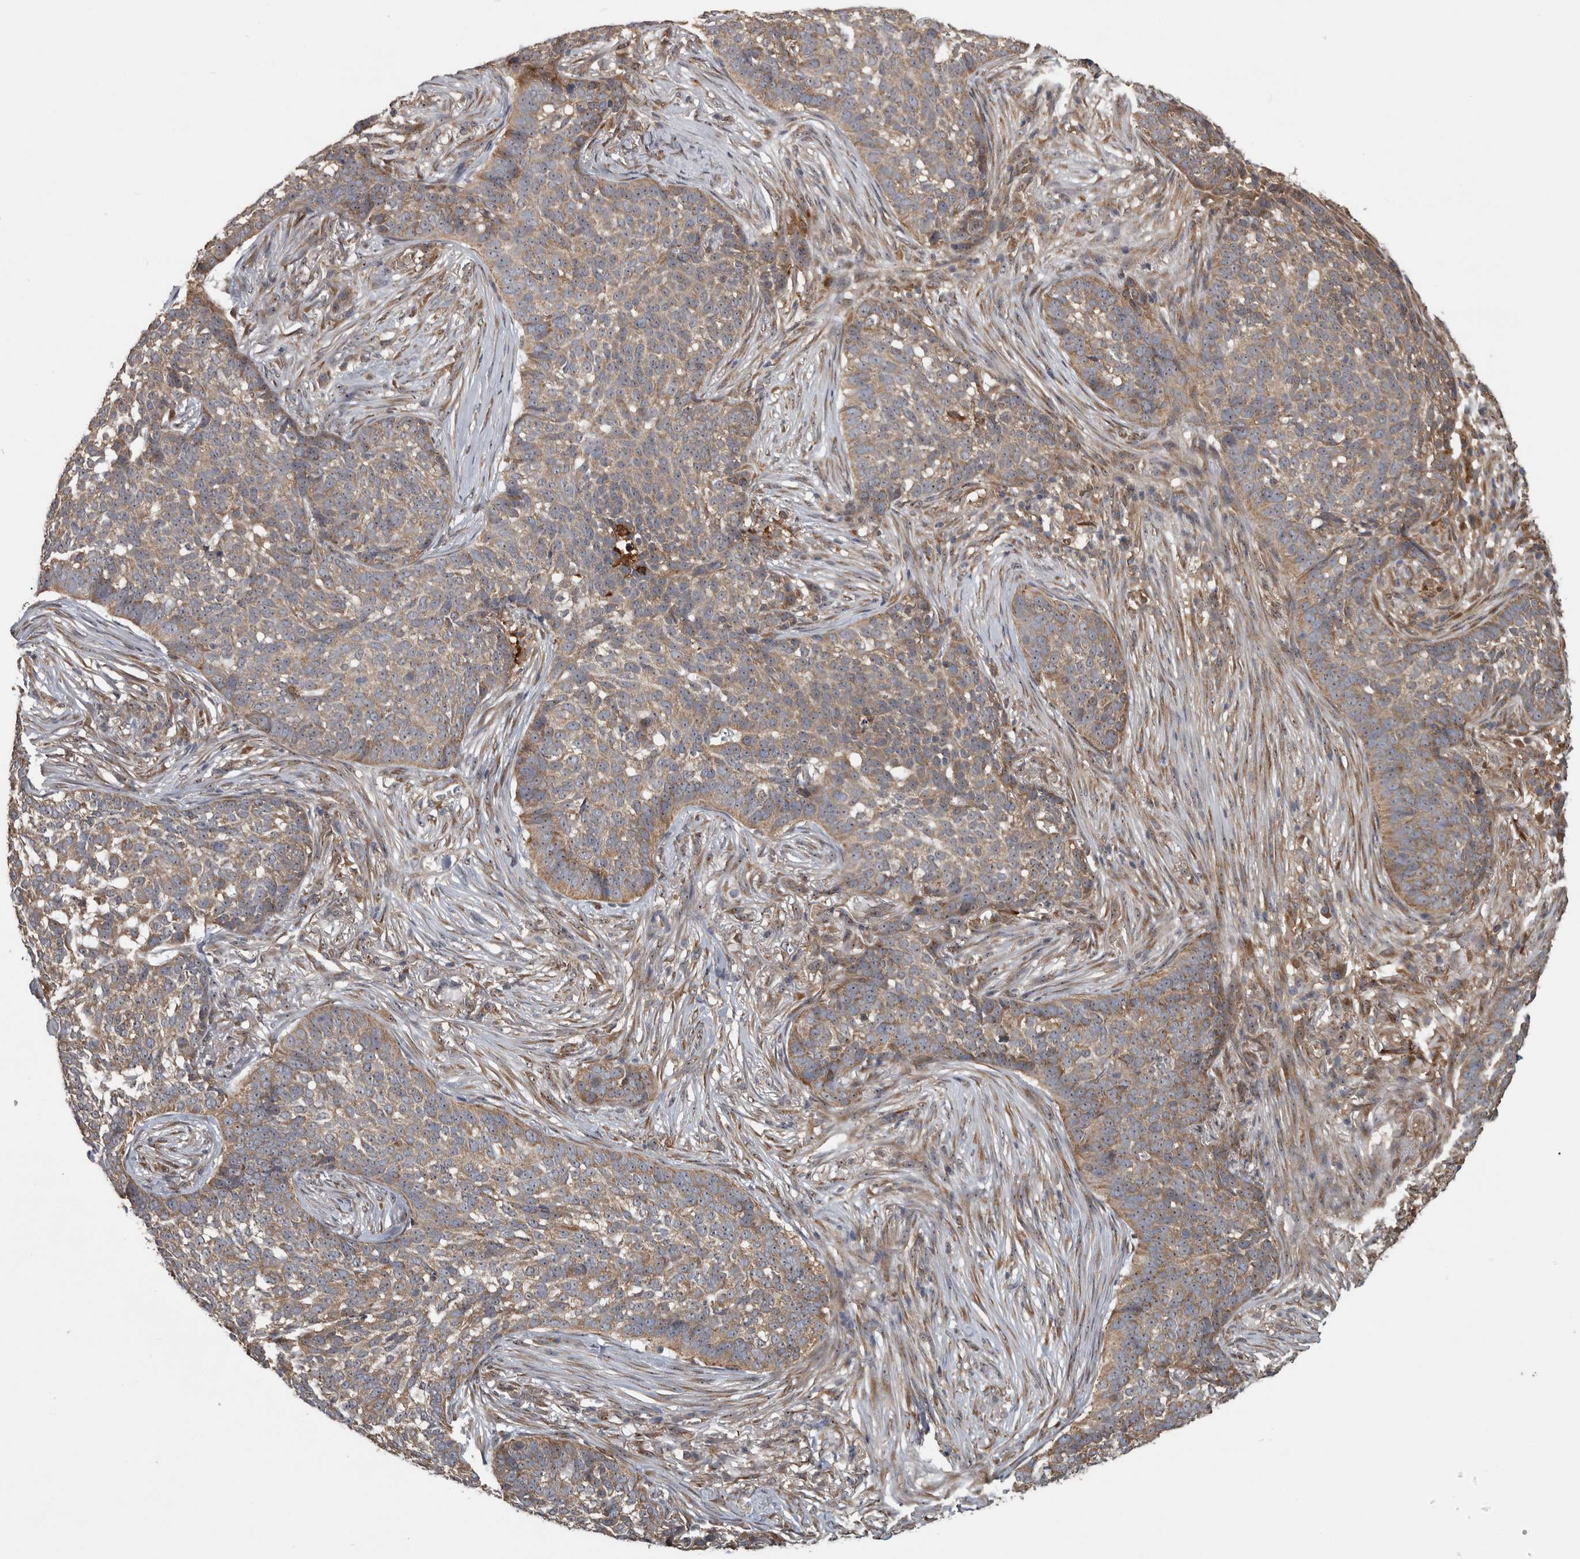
{"staining": {"intensity": "moderate", "quantity": ">75%", "location": "cytoplasmic/membranous"}, "tissue": "skin cancer", "cell_type": "Tumor cells", "image_type": "cancer", "snomed": [{"axis": "morphology", "description": "Basal cell carcinoma"}, {"axis": "topography", "description": "Skin"}], "caption": "IHC of skin basal cell carcinoma shows medium levels of moderate cytoplasmic/membranous staining in about >75% of tumor cells.", "gene": "ATXN2", "patient": {"sex": "male", "age": 85}}